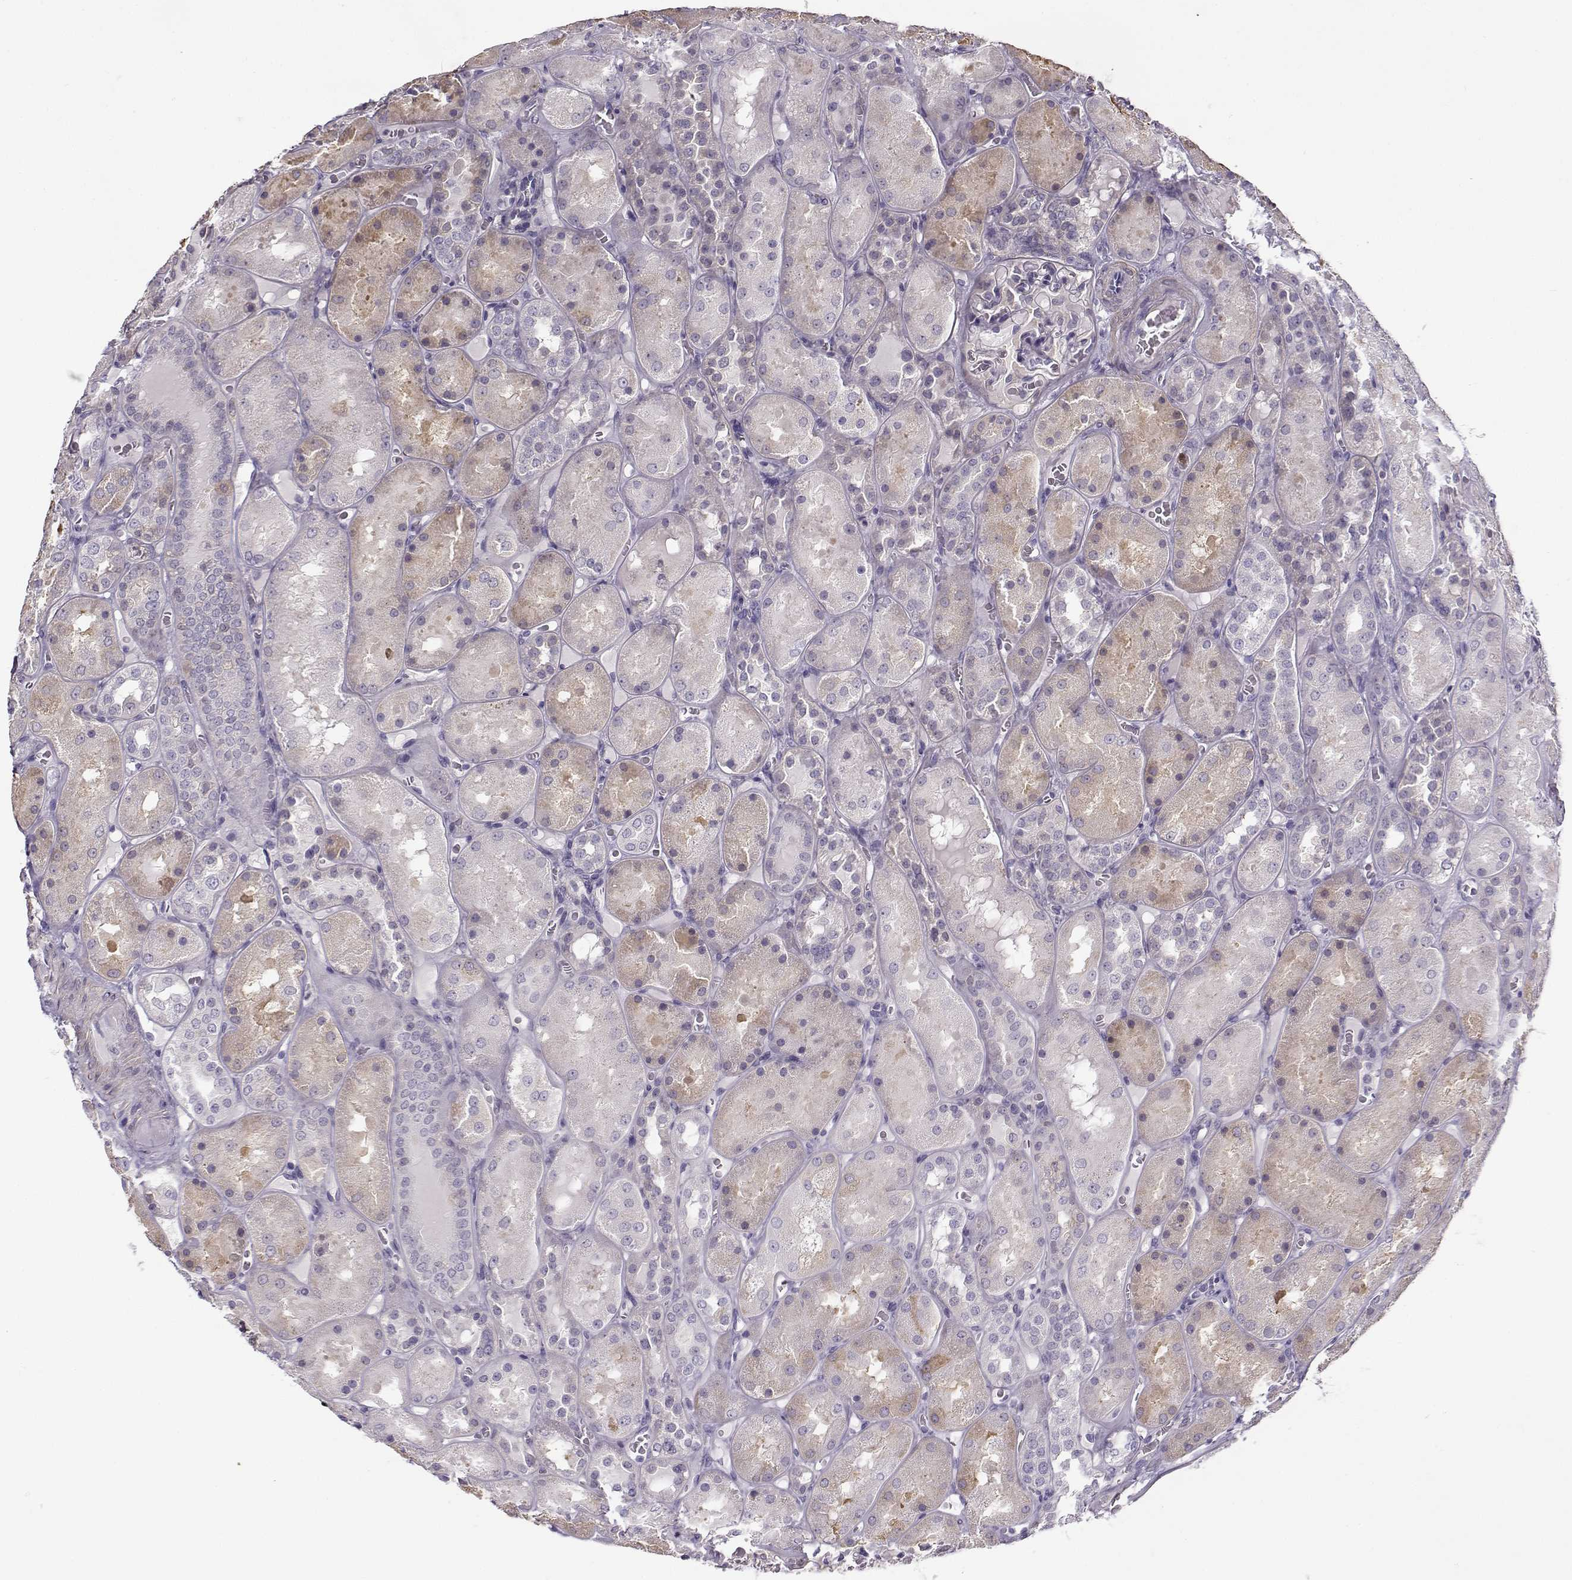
{"staining": {"intensity": "negative", "quantity": "none", "location": "none"}, "tissue": "kidney", "cell_type": "Cells in glomeruli", "image_type": "normal", "snomed": [{"axis": "morphology", "description": "Normal tissue, NOS"}, {"axis": "topography", "description": "Kidney"}], "caption": "DAB immunohistochemical staining of unremarkable kidney reveals no significant positivity in cells in glomeruli.", "gene": "UCP3", "patient": {"sex": "male", "age": 73}}